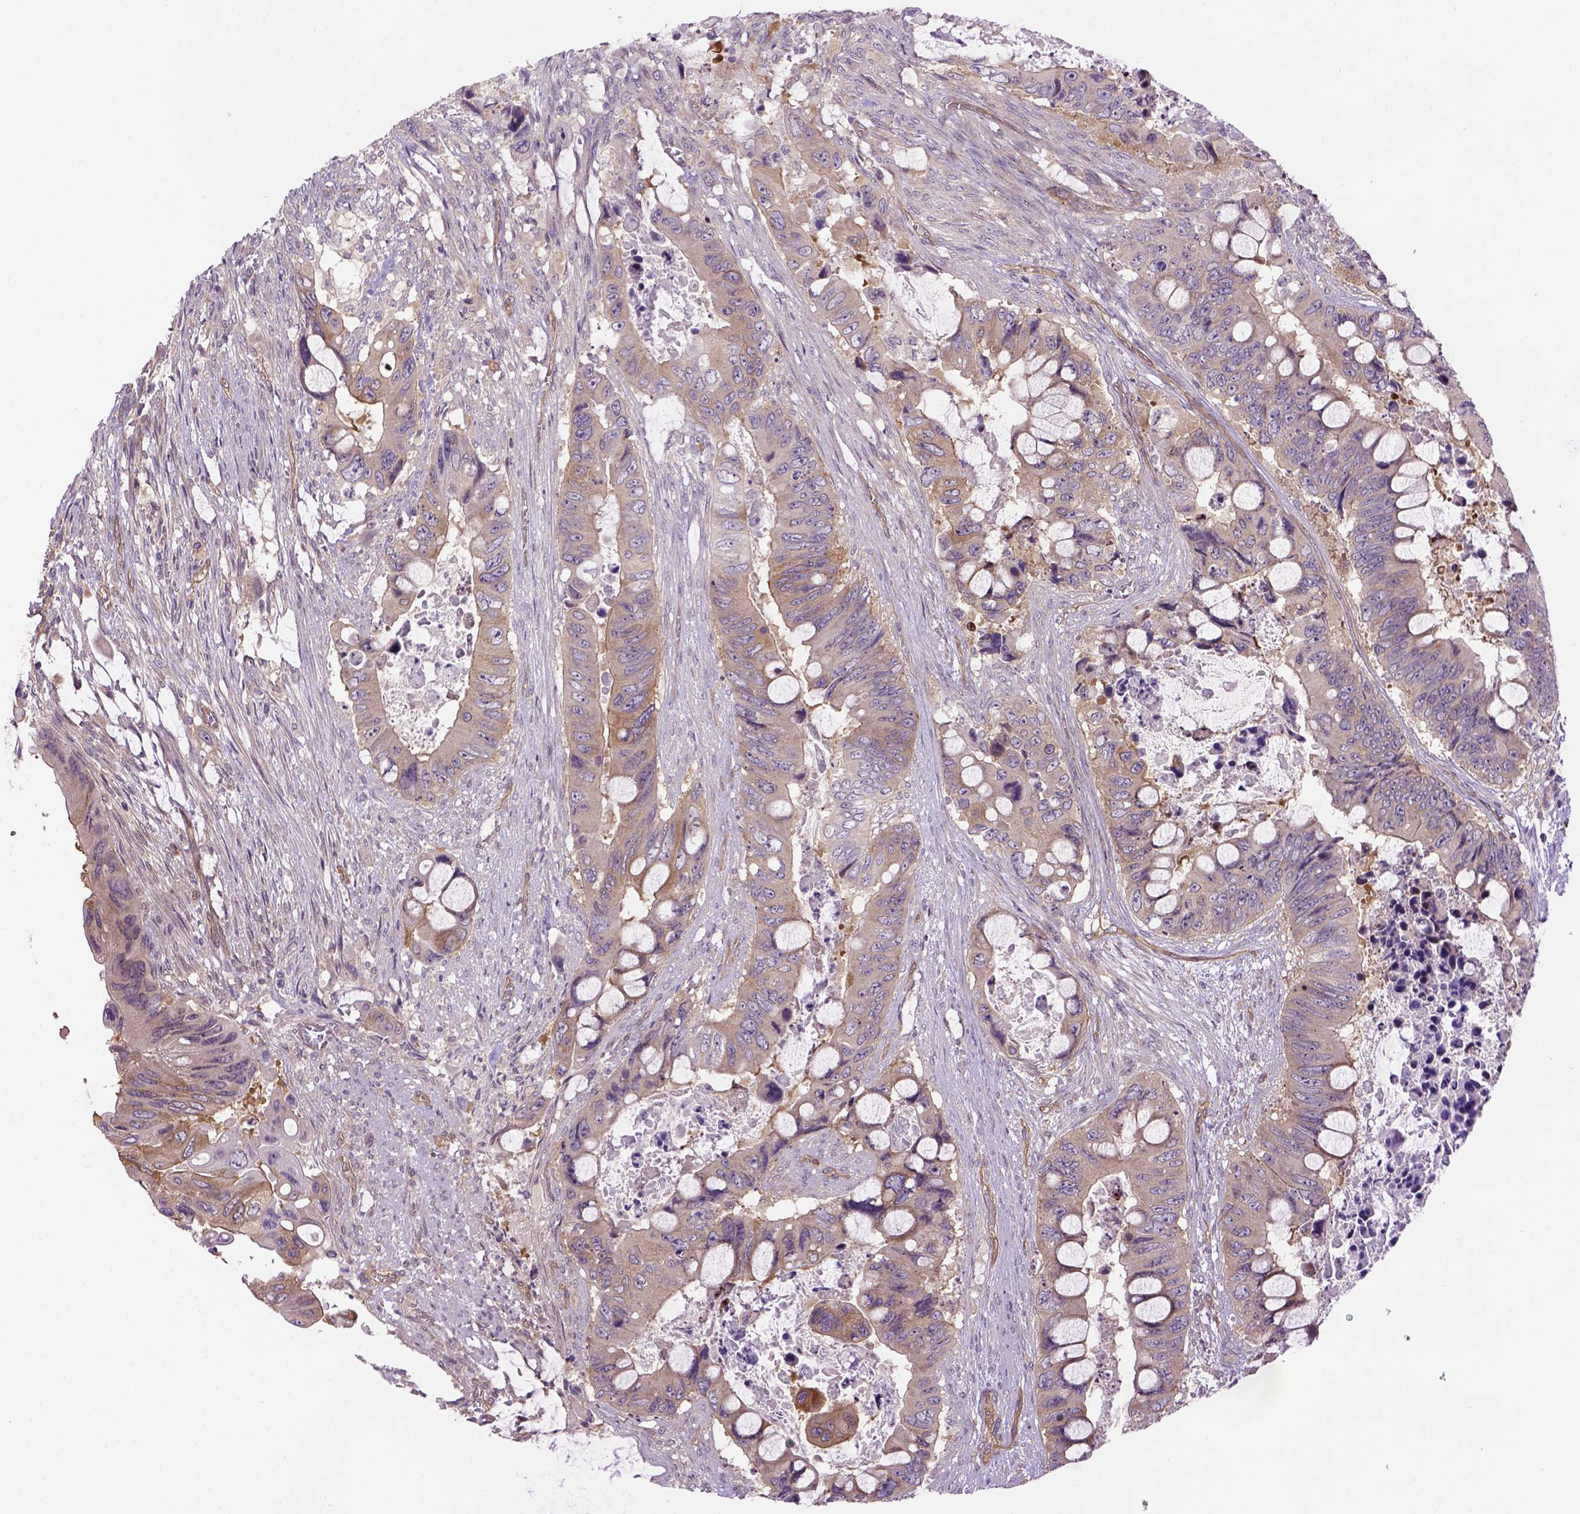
{"staining": {"intensity": "moderate", "quantity": ">75%", "location": "cytoplasmic/membranous"}, "tissue": "colorectal cancer", "cell_type": "Tumor cells", "image_type": "cancer", "snomed": [{"axis": "morphology", "description": "Adenocarcinoma, NOS"}, {"axis": "topography", "description": "Rectum"}], "caption": "IHC micrograph of neoplastic tissue: human colorectal cancer stained using immunohistochemistry displays medium levels of moderate protein expression localized specifically in the cytoplasmic/membranous of tumor cells, appearing as a cytoplasmic/membranous brown color.", "gene": "CASKIN2", "patient": {"sex": "male", "age": 63}}